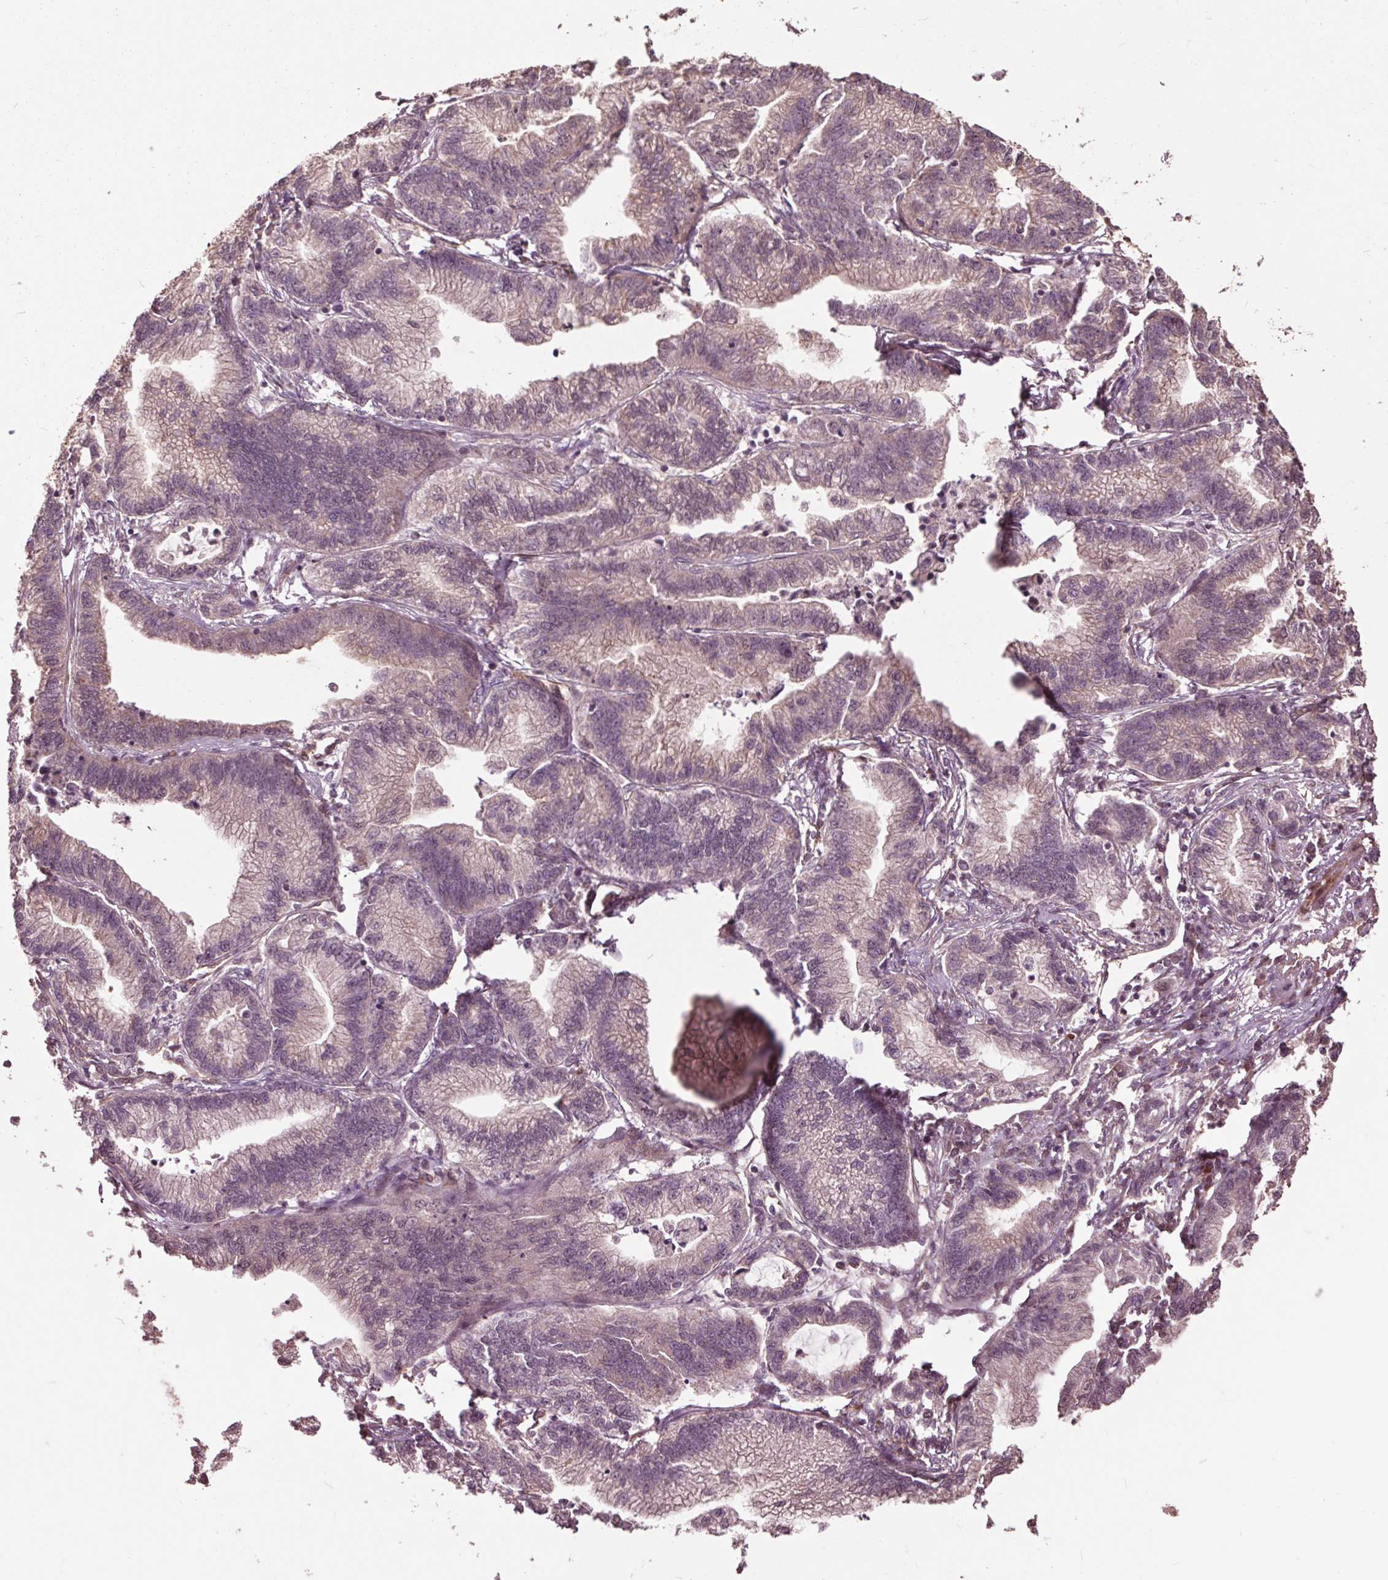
{"staining": {"intensity": "weak", "quantity": "<25%", "location": "cytoplasmic/membranous,nuclear"}, "tissue": "stomach cancer", "cell_type": "Tumor cells", "image_type": "cancer", "snomed": [{"axis": "morphology", "description": "Adenocarcinoma, NOS"}, {"axis": "topography", "description": "Stomach"}], "caption": "Histopathology image shows no significant protein expression in tumor cells of adenocarcinoma (stomach).", "gene": "CEP95", "patient": {"sex": "male", "age": 83}}